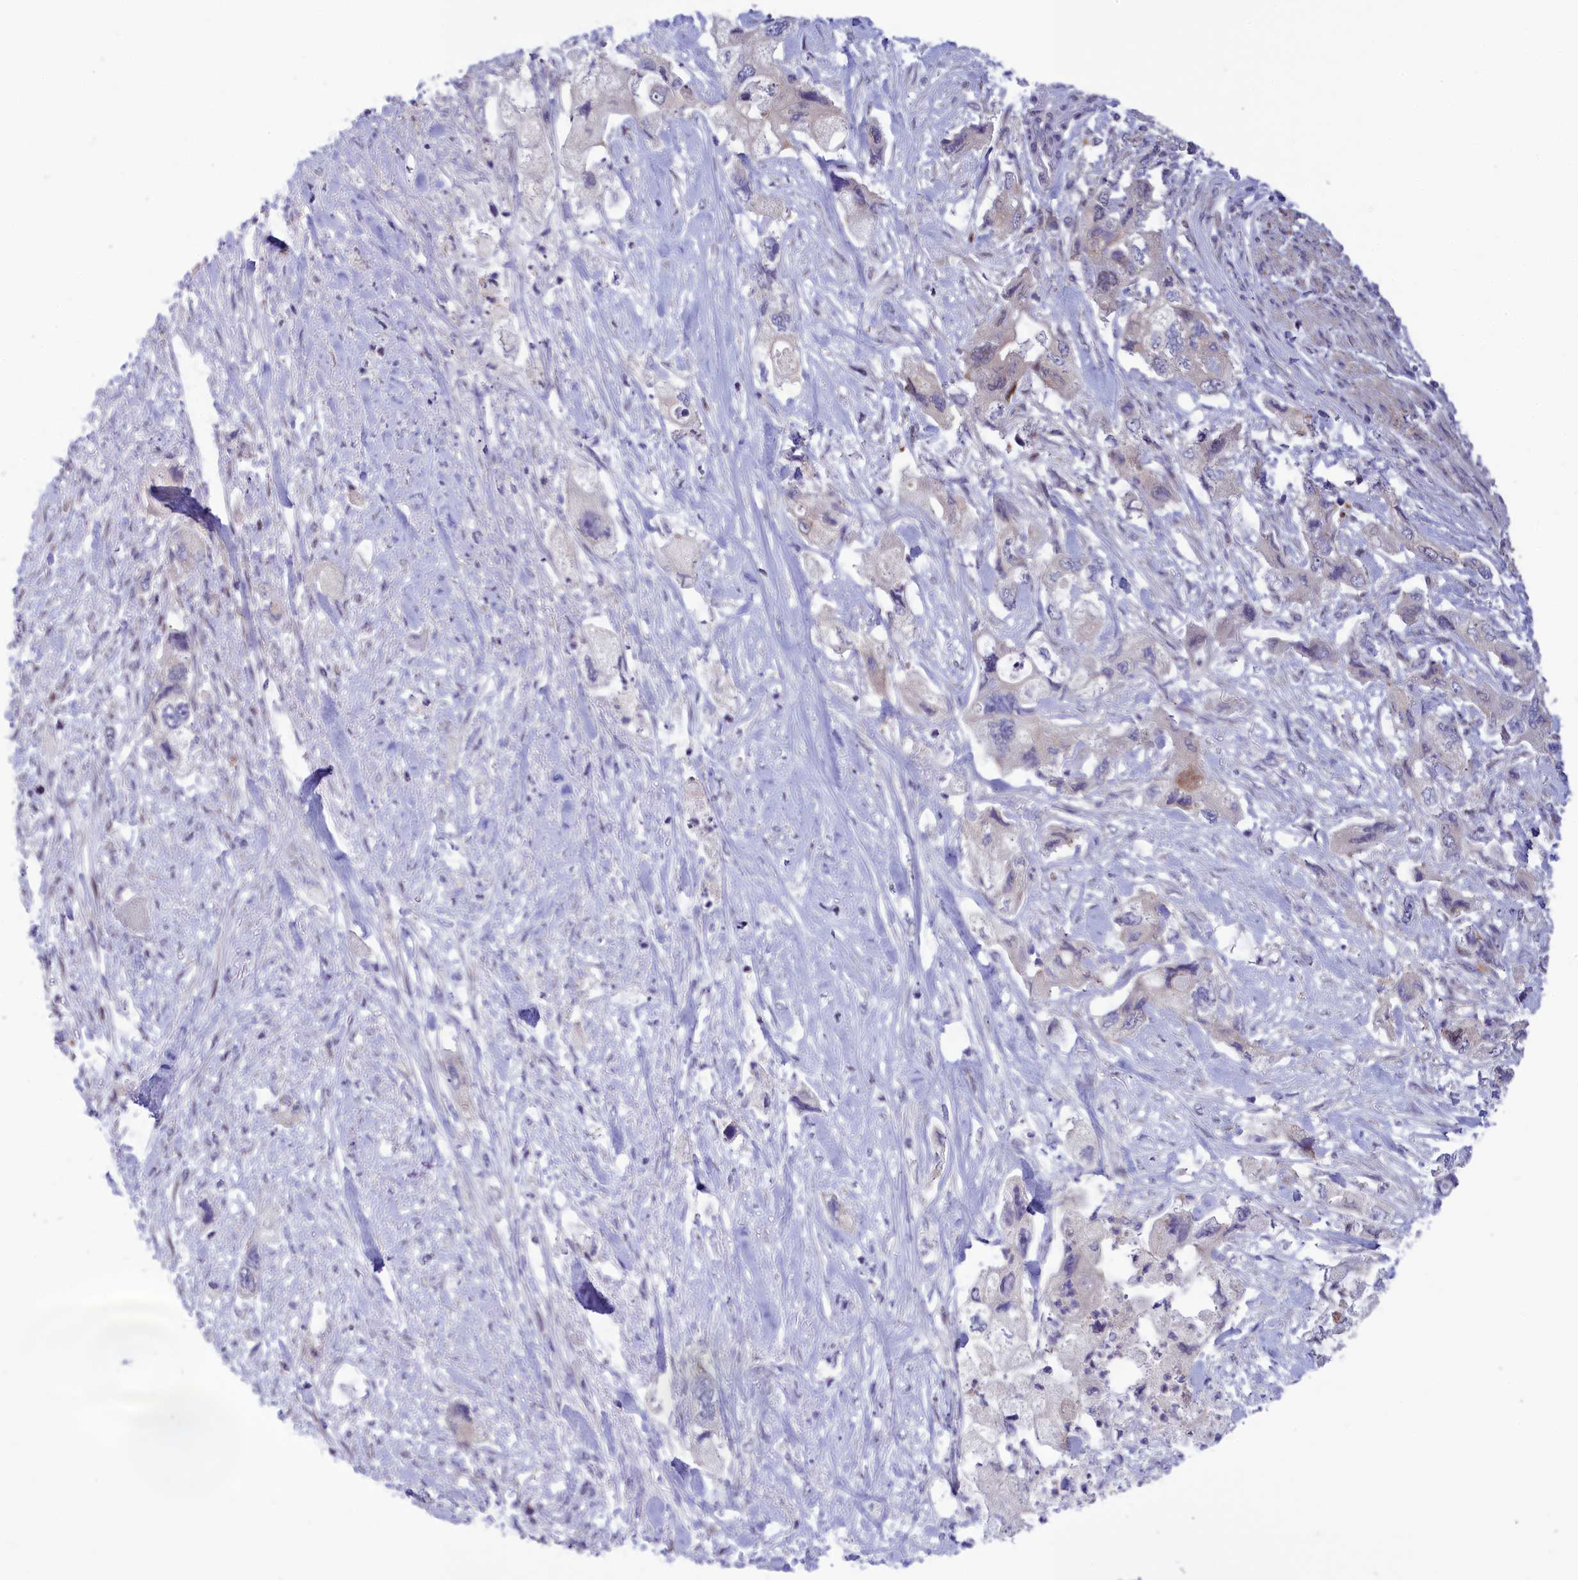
{"staining": {"intensity": "negative", "quantity": "none", "location": "none"}, "tissue": "pancreatic cancer", "cell_type": "Tumor cells", "image_type": "cancer", "snomed": [{"axis": "morphology", "description": "Adenocarcinoma, NOS"}, {"axis": "topography", "description": "Pancreas"}], "caption": "DAB immunohistochemical staining of adenocarcinoma (pancreatic) reveals no significant staining in tumor cells.", "gene": "CORO2A", "patient": {"sex": "female", "age": 73}}